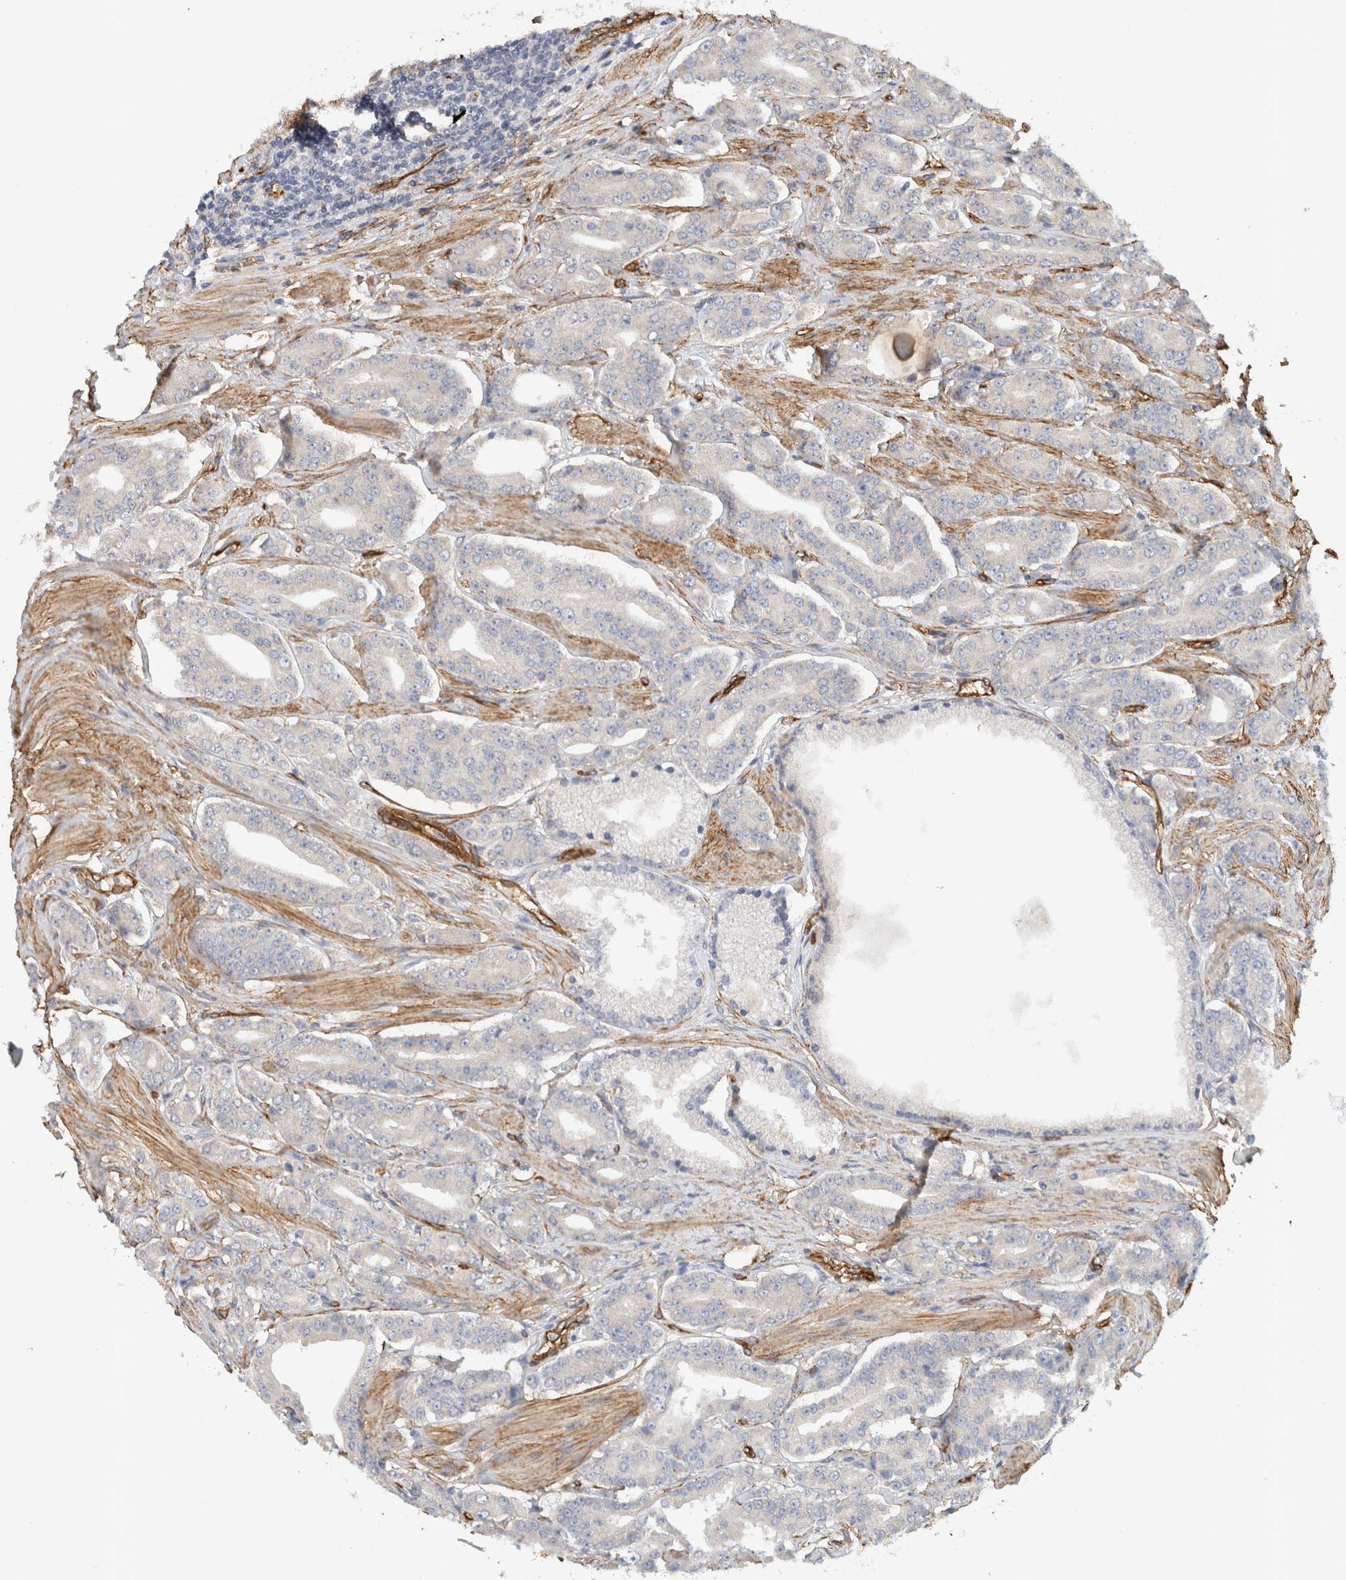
{"staining": {"intensity": "negative", "quantity": "none", "location": "none"}, "tissue": "prostate cancer", "cell_type": "Tumor cells", "image_type": "cancer", "snomed": [{"axis": "morphology", "description": "Adenocarcinoma, High grade"}, {"axis": "topography", "description": "Prostate"}], "caption": "An image of prostate cancer stained for a protein displays no brown staining in tumor cells. (DAB immunohistochemistry, high magnification).", "gene": "JMJD4", "patient": {"sex": "male", "age": 71}}